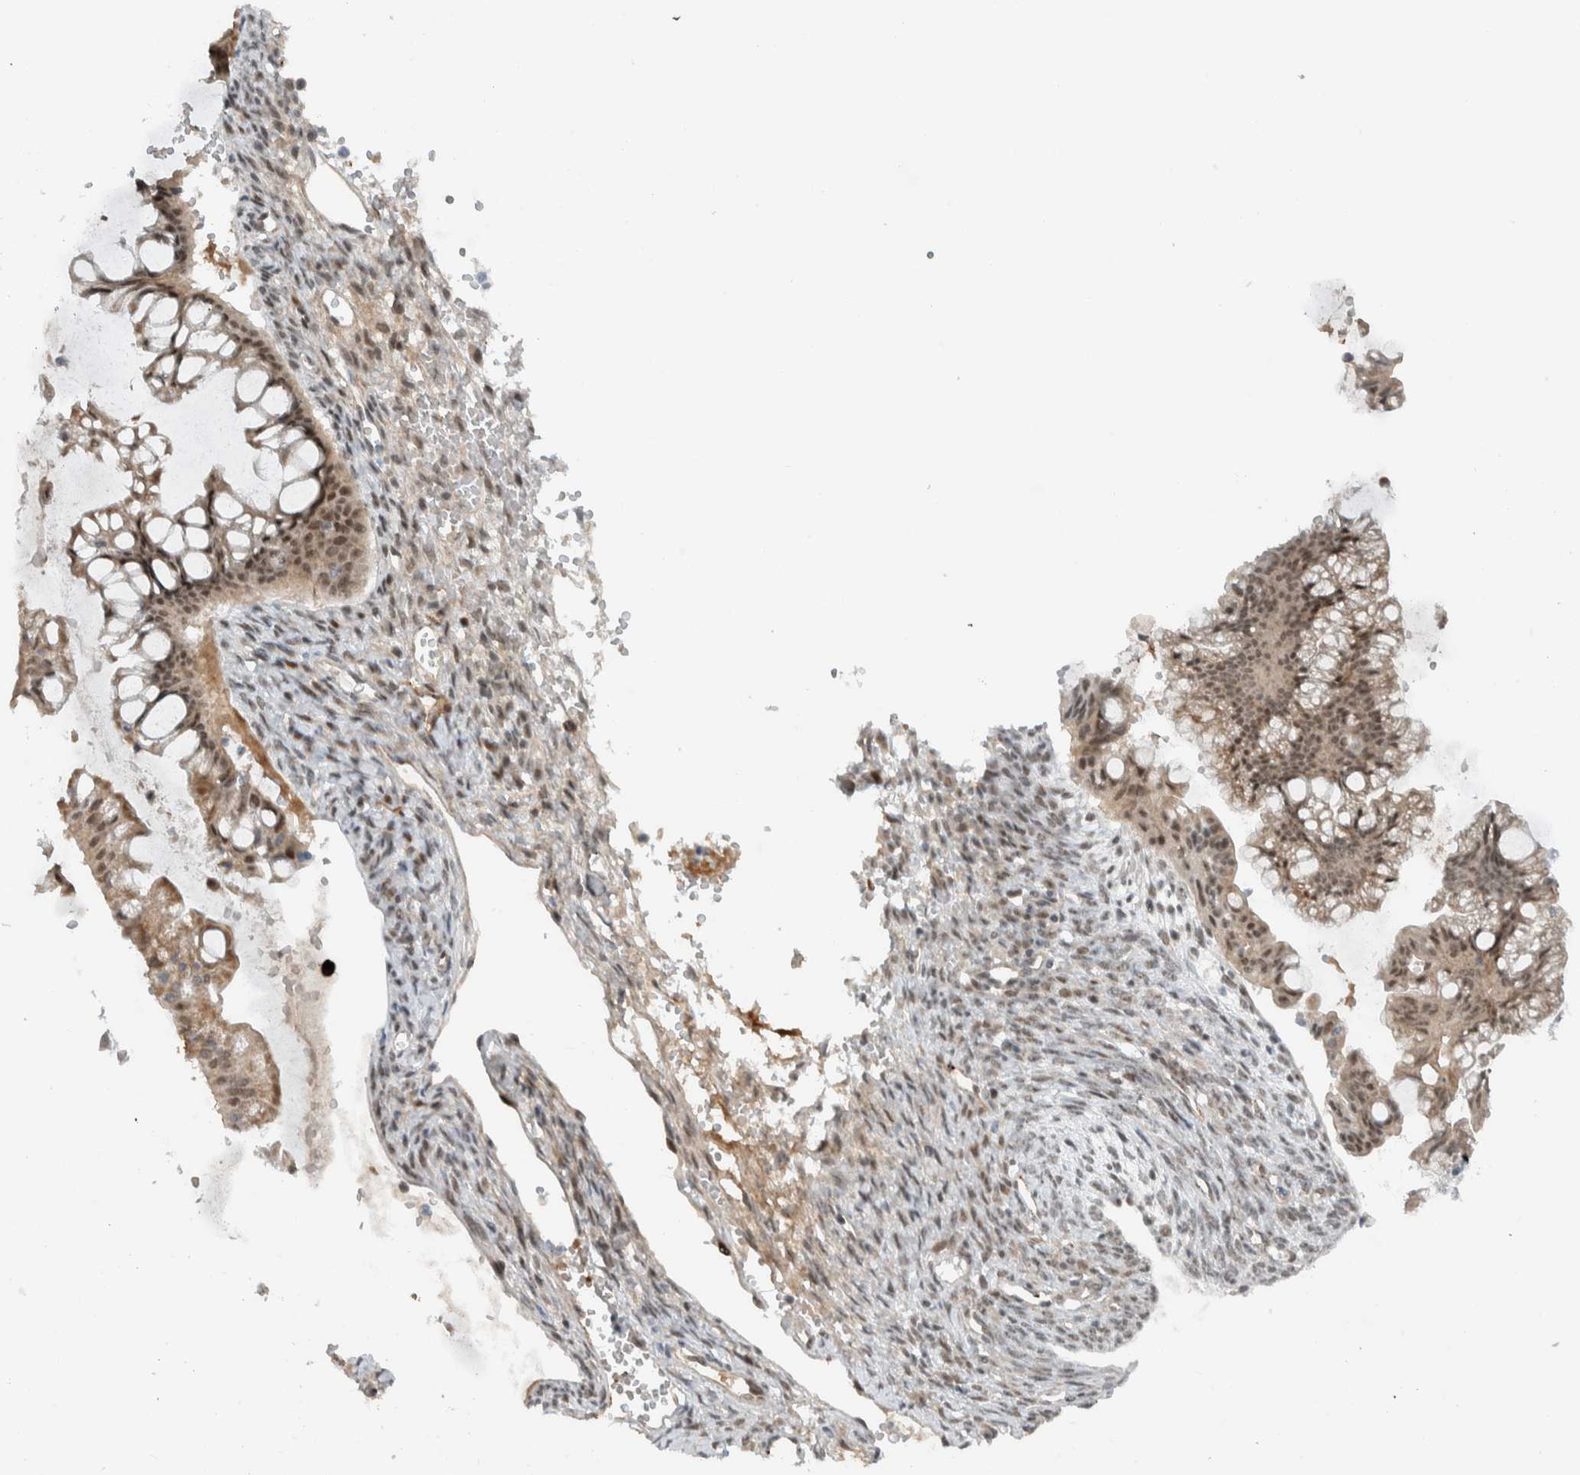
{"staining": {"intensity": "moderate", "quantity": ">75%", "location": "nuclear"}, "tissue": "ovarian cancer", "cell_type": "Tumor cells", "image_type": "cancer", "snomed": [{"axis": "morphology", "description": "Cystadenocarcinoma, mucinous, NOS"}, {"axis": "topography", "description": "Ovary"}], "caption": "Protein staining of ovarian cancer tissue demonstrates moderate nuclear expression in approximately >75% of tumor cells.", "gene": "ZFP91", "patient": {"sex": "female", "age": 73}}